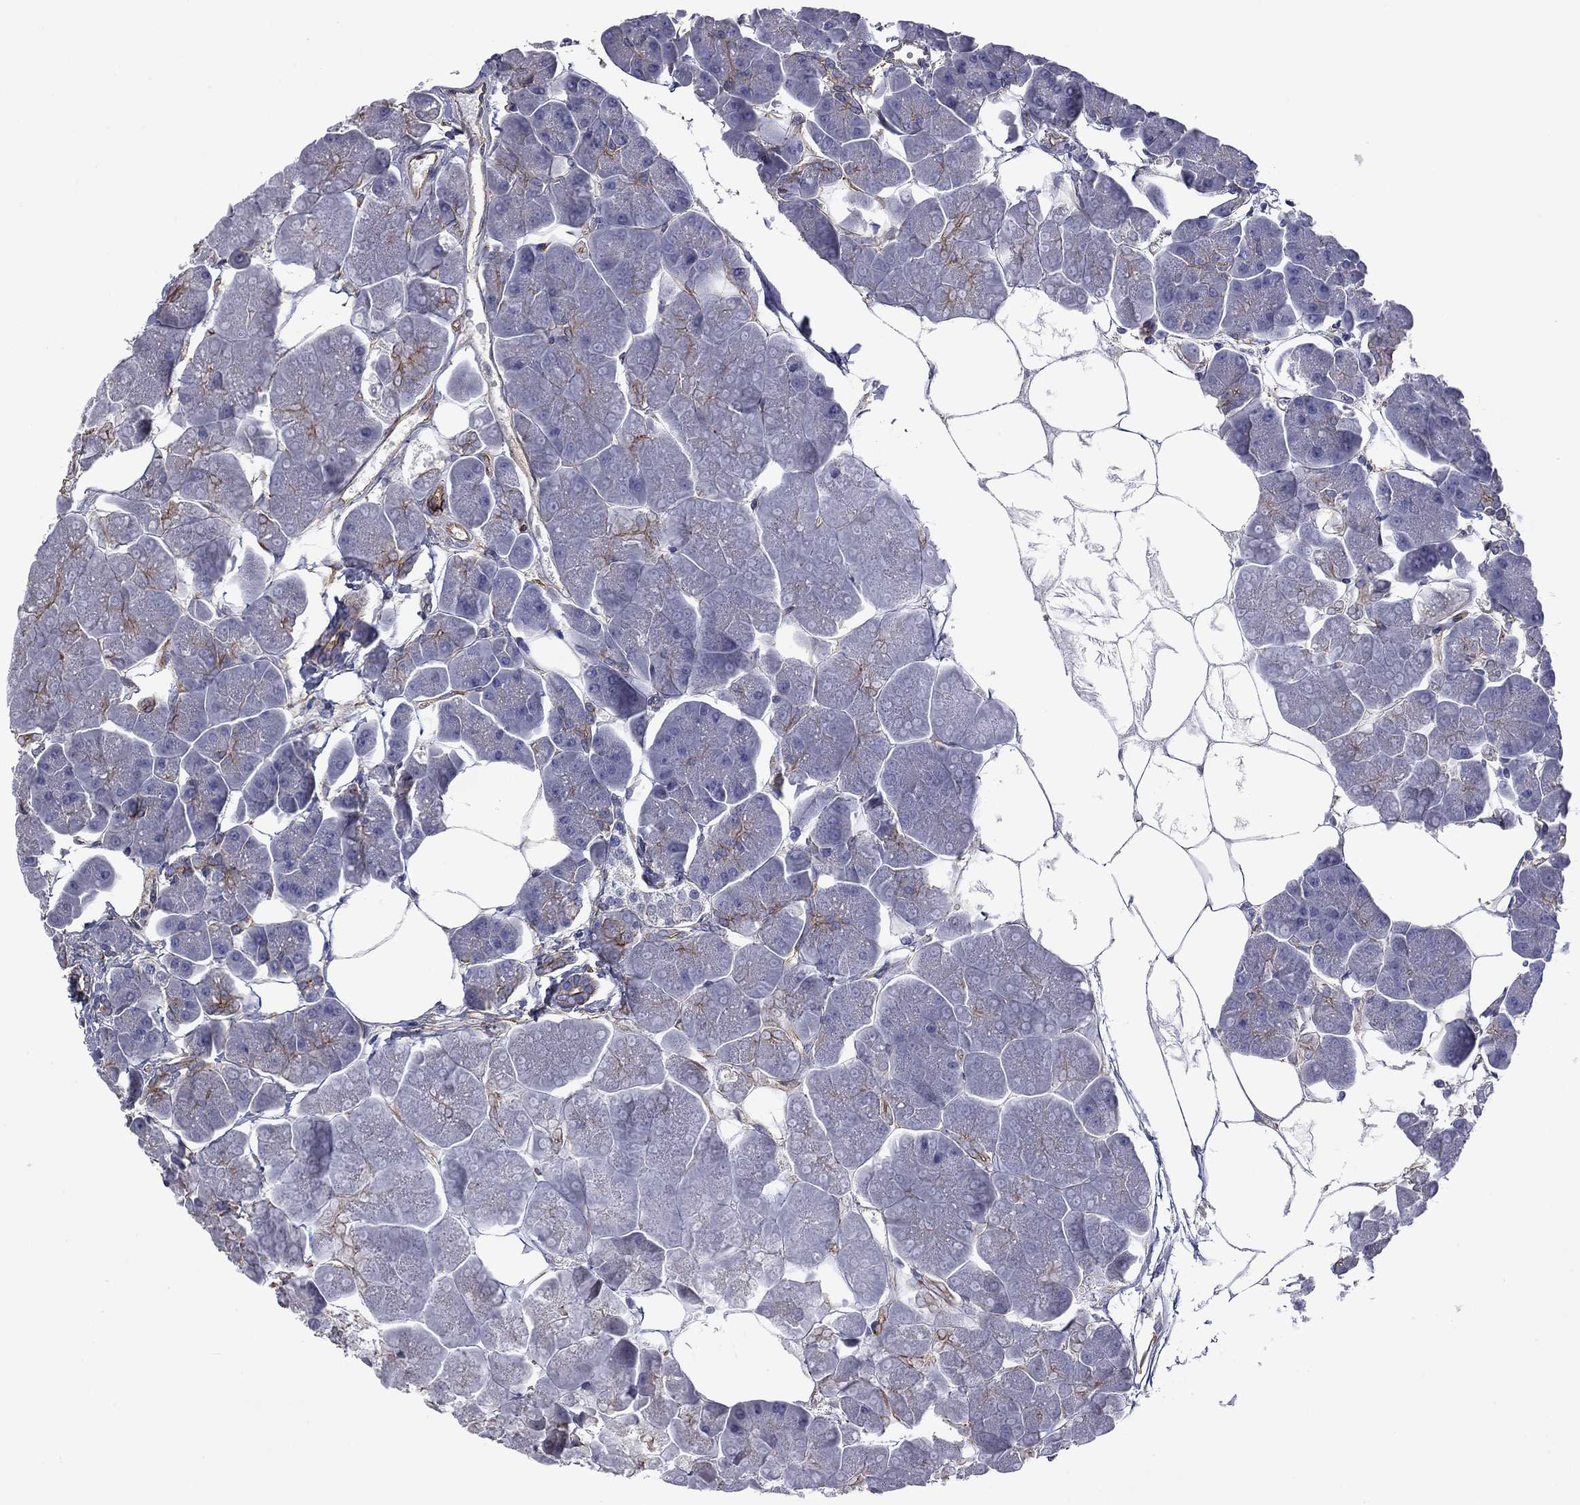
{"staining": {"intensity": "moderate", "quantity": "<25%", "location": "cytoplasmic/membranous"}, "tissue": "pancreas", "cell_type": "Exocrine glandular cells", "image_type": "normal", "snomed": [{"axis": "morphology", "description": "Normal tissue, NOS"}, {"axis": "topography", "description": "Adipose tissue"}, {"axis": "topography", "description": "Pancreas"}, {"axis": "topography", "description": "Peripheral nerve tissue"}], "caption": "Unremarkable pancreas was stained to show a protein in brown. There is low levels of moderate cytoplasmic/membranous expression in about <25% of exocrine glandular cells.", "gene": "TCHH", "patient": {"sex": "female", "age": 58}}